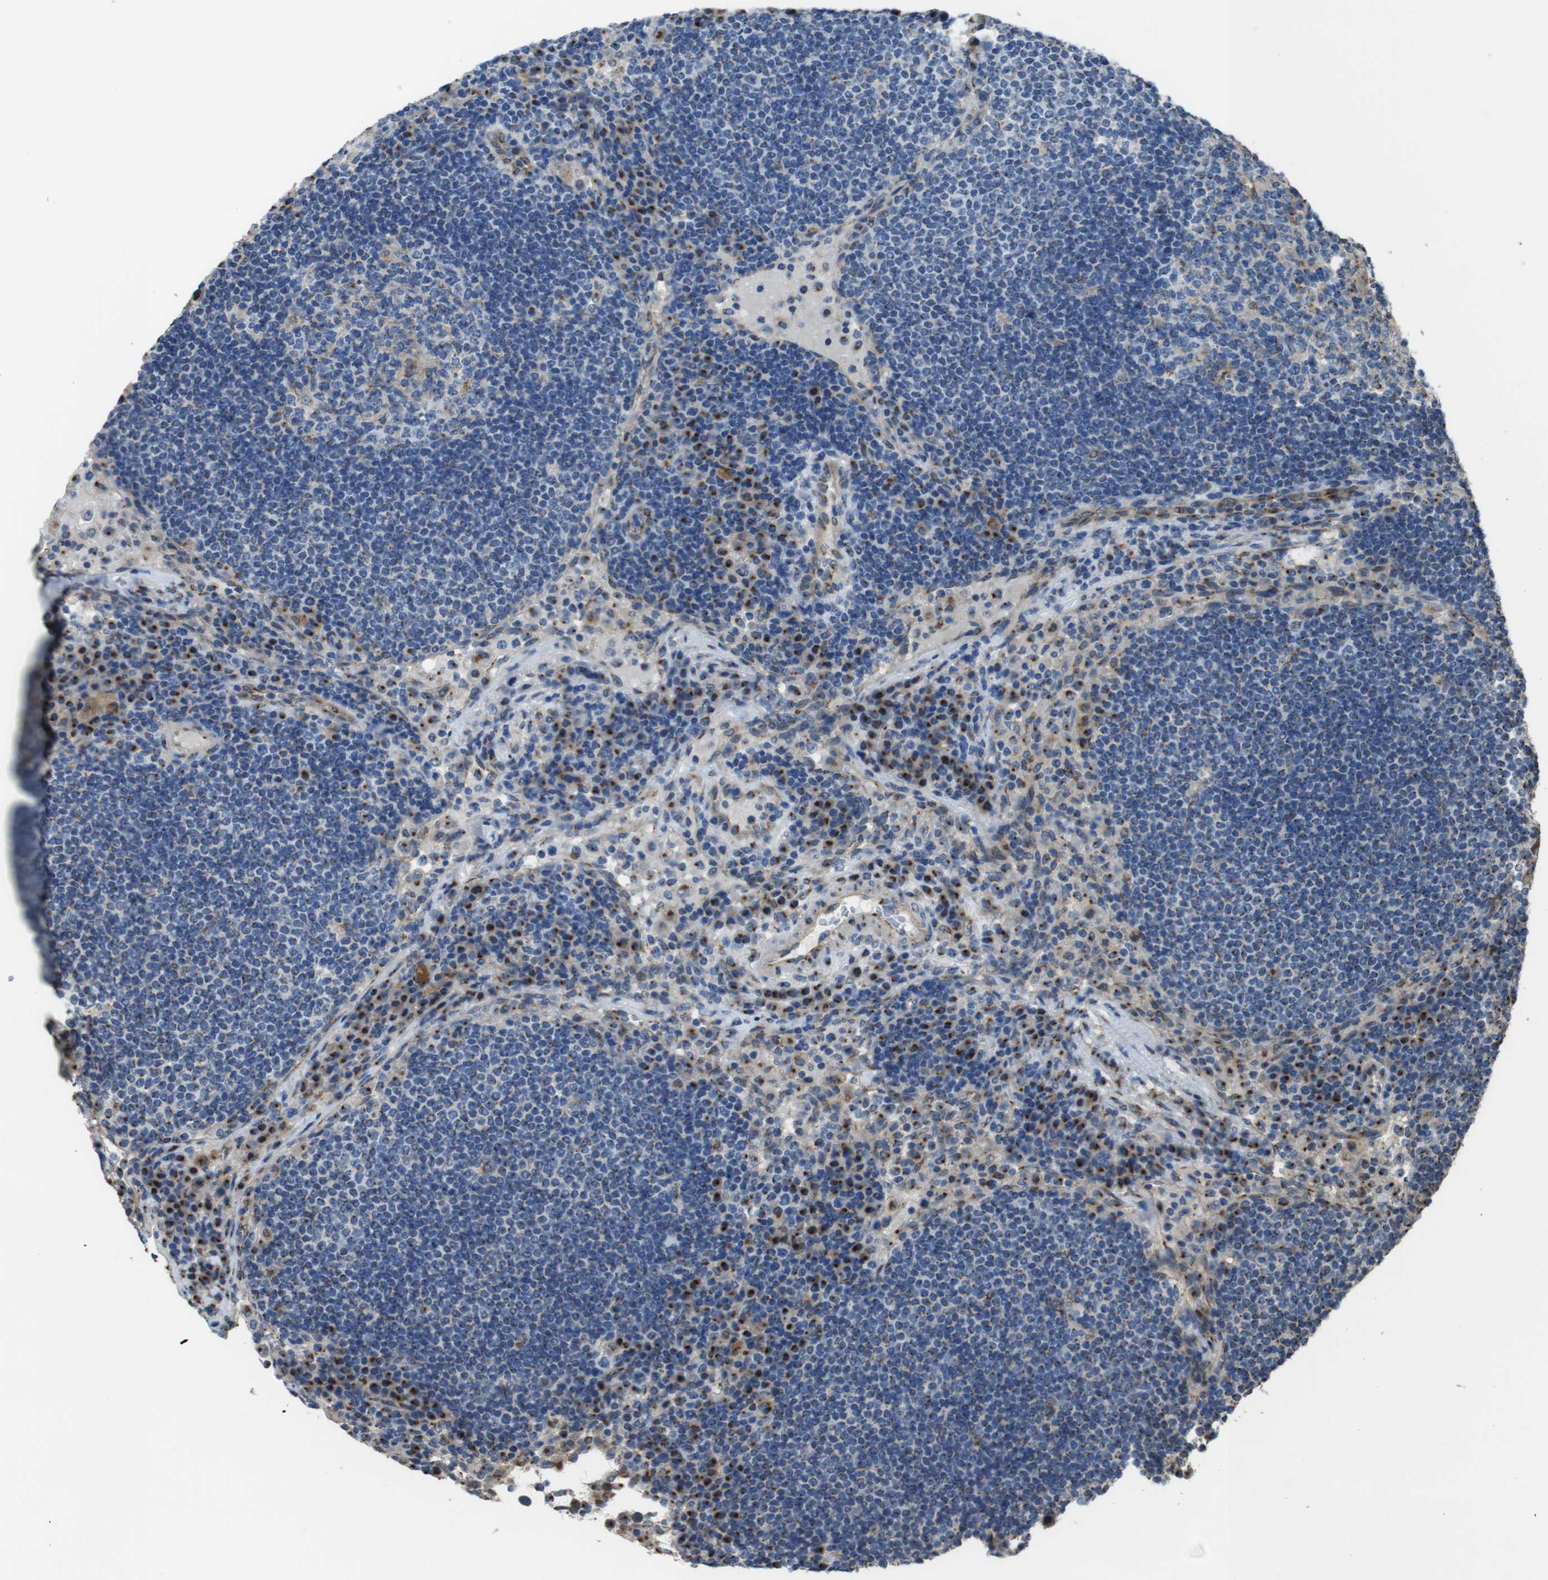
{"staining": {"intensity": "weak", "quantity": "25%-75%", "location": "cytoplasmic/membranous"}, "tissue": "lymph node", "cell_type": "Germinal center cells", "image_type": "normal", "snomed": [{"axis": "morphology", "description": "Normal tissue, NOS"}, {"axis": "topography", "description": "Lymph node"}], "caption": "Protein analysis of normal lymph node shows weak cytoplasmic/membranous staining in about 25%-75% of germinal center cells.", "gene": "RAB6A", "patient": {"sex": "female", "age": 53}}